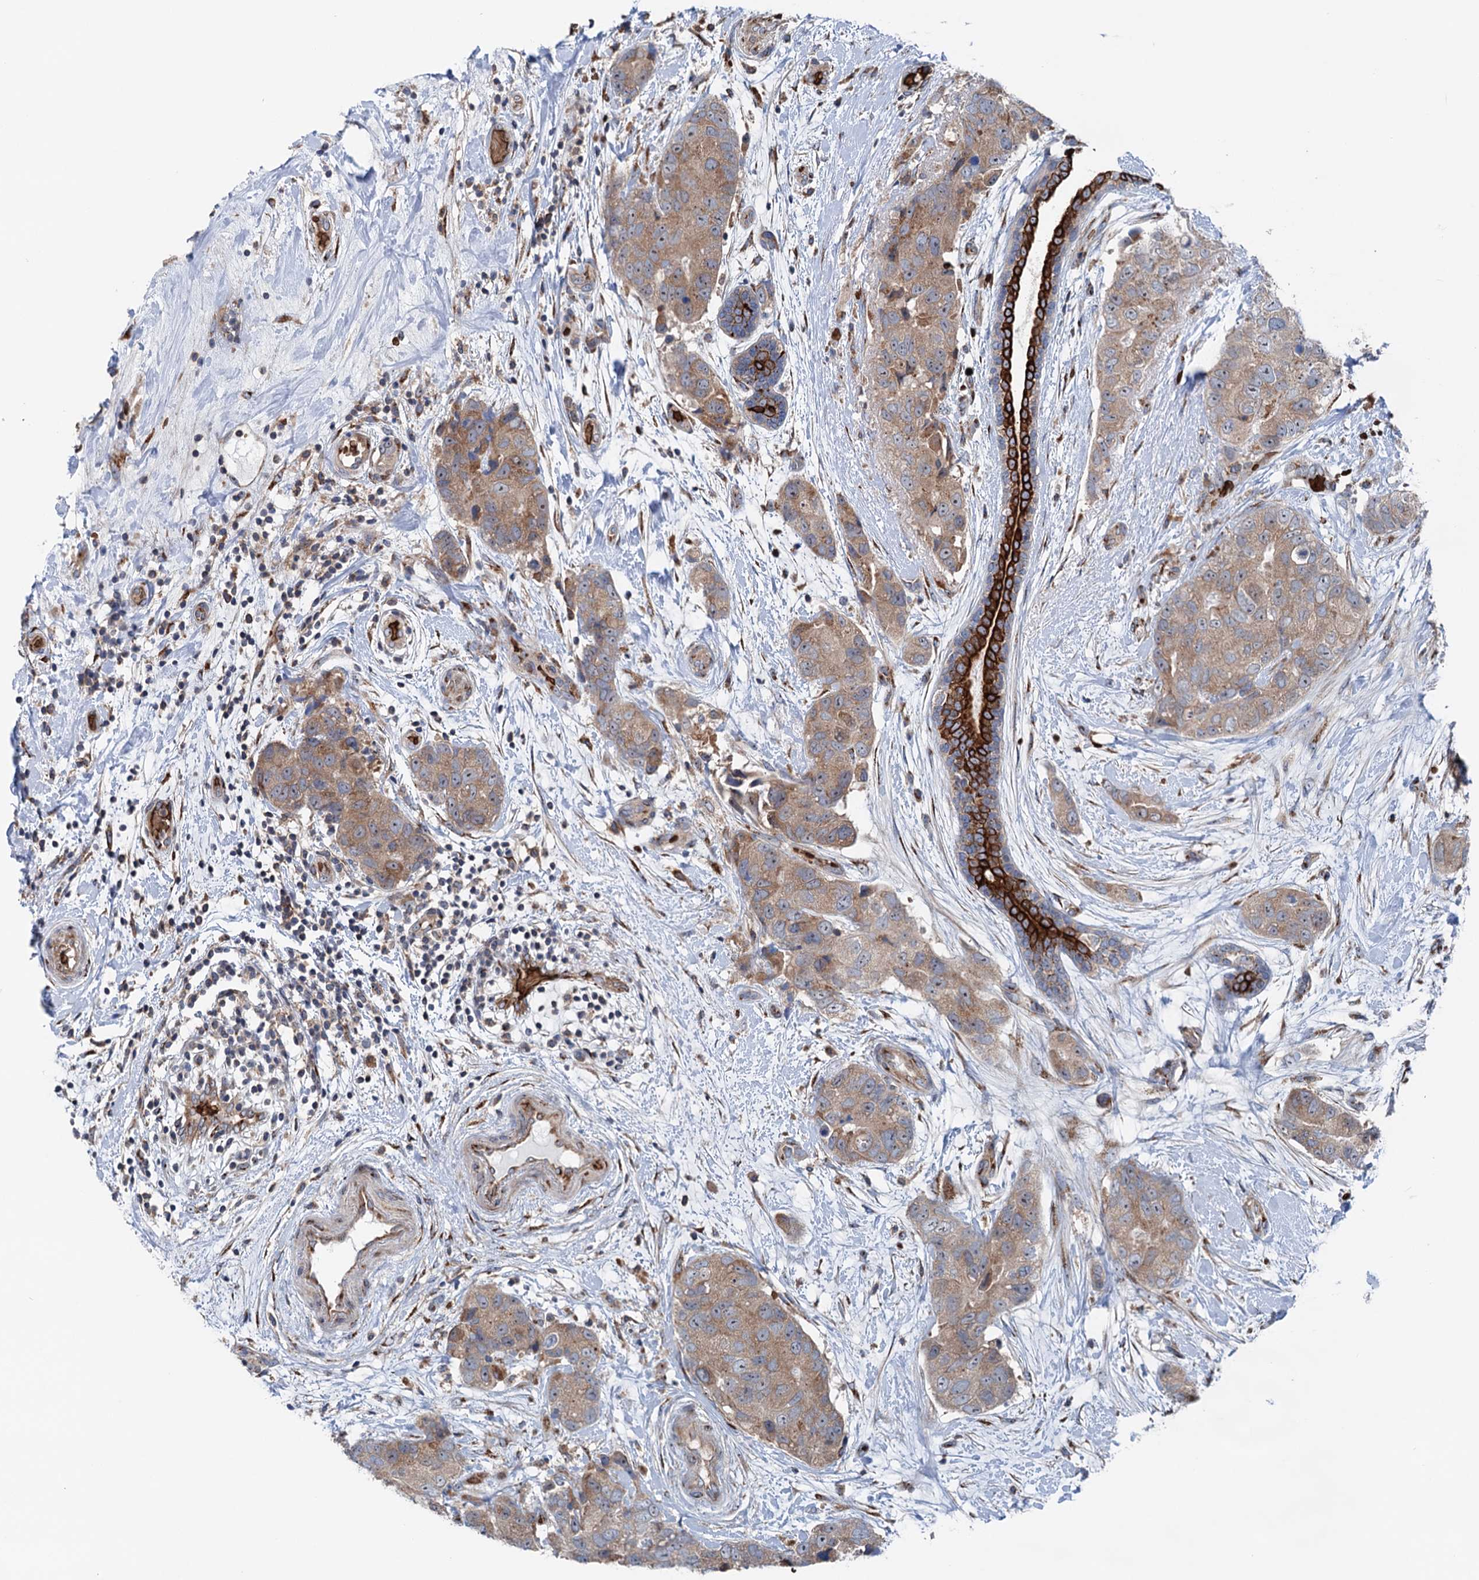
{"staining": {"intensity": "moderate", "quantity": ">75%", "location": "cytoplasmic/membranous"}, "tissue": "breast cancer", "cell_type": "Tumor cells", "image_type": "cancer", "snomed": [{"axis": "morphology", "description": "Duct carcinoma"}, {"axis": "topography", "description": "Breast"}], "caption": "This is a photomicrograph of immunohistochemistry (IHC) staining of breast intraductal carcinoma, which shows moderate positivity in the cytoplasmic/membranous of tumor cells.", "gene": "EIPR1", "patient": {"sex": "female", "age": 62}}